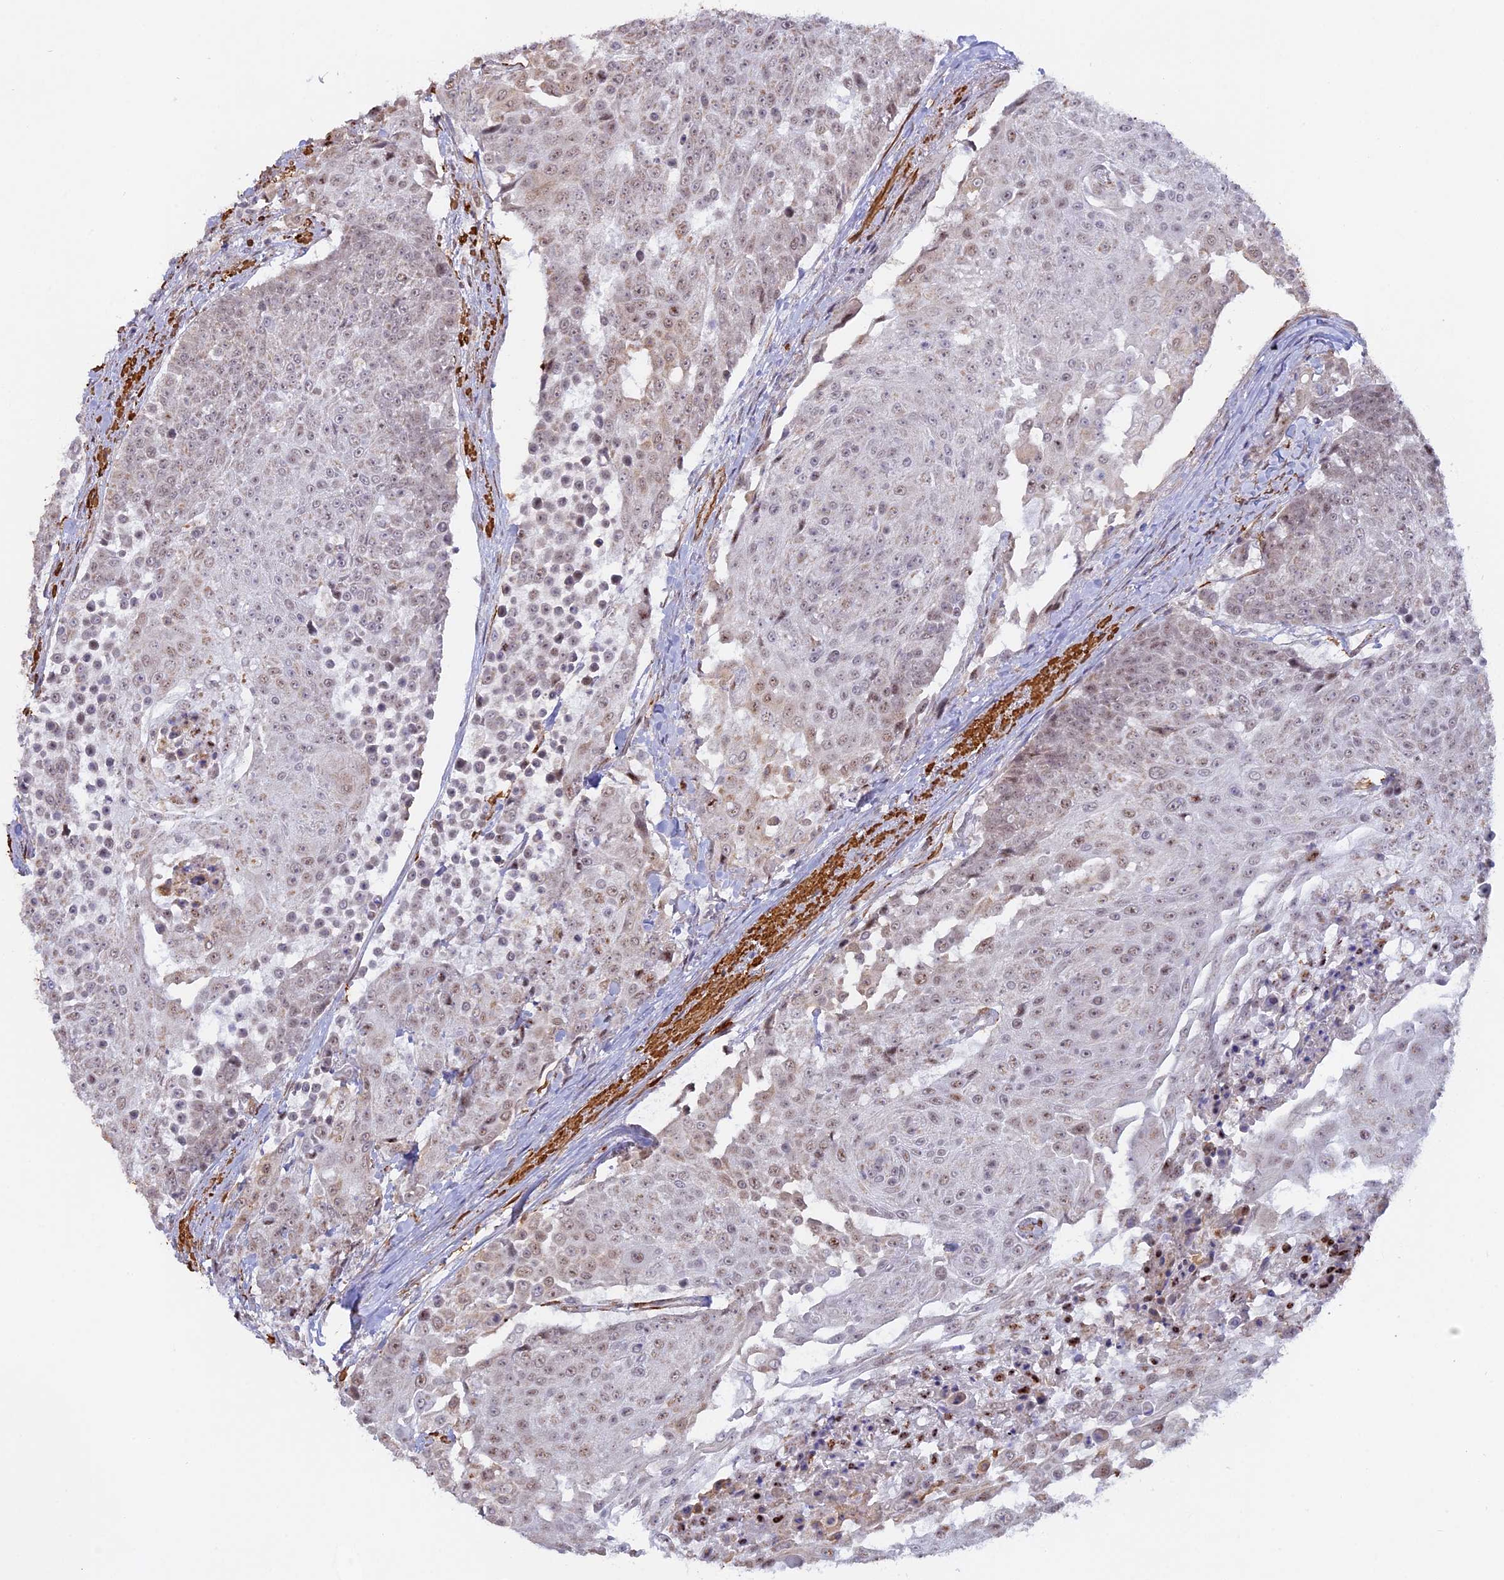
{"staining": {"intensity": "weak", "quantity": "25%-75%", "location": "cytoplasmic/membranous,nuclear"}, "tissue": "urothelial cancer", "cell_type": "Tumor cells", "image_type": "cancer", "snomed": [{"axis": "morphology", "description": "Urothelial carcinoma, High grade"}, {"axis": "topography", "description": "Urinary bladder"}], "caption": "A histopathology image of human urothelial cancer stained for a protein shows weak cytoplasmic/membranous and nuclear brown staining in tumor cells.", "gene": "CCDC154", "patient": {"sex": "female", "age": 63}}